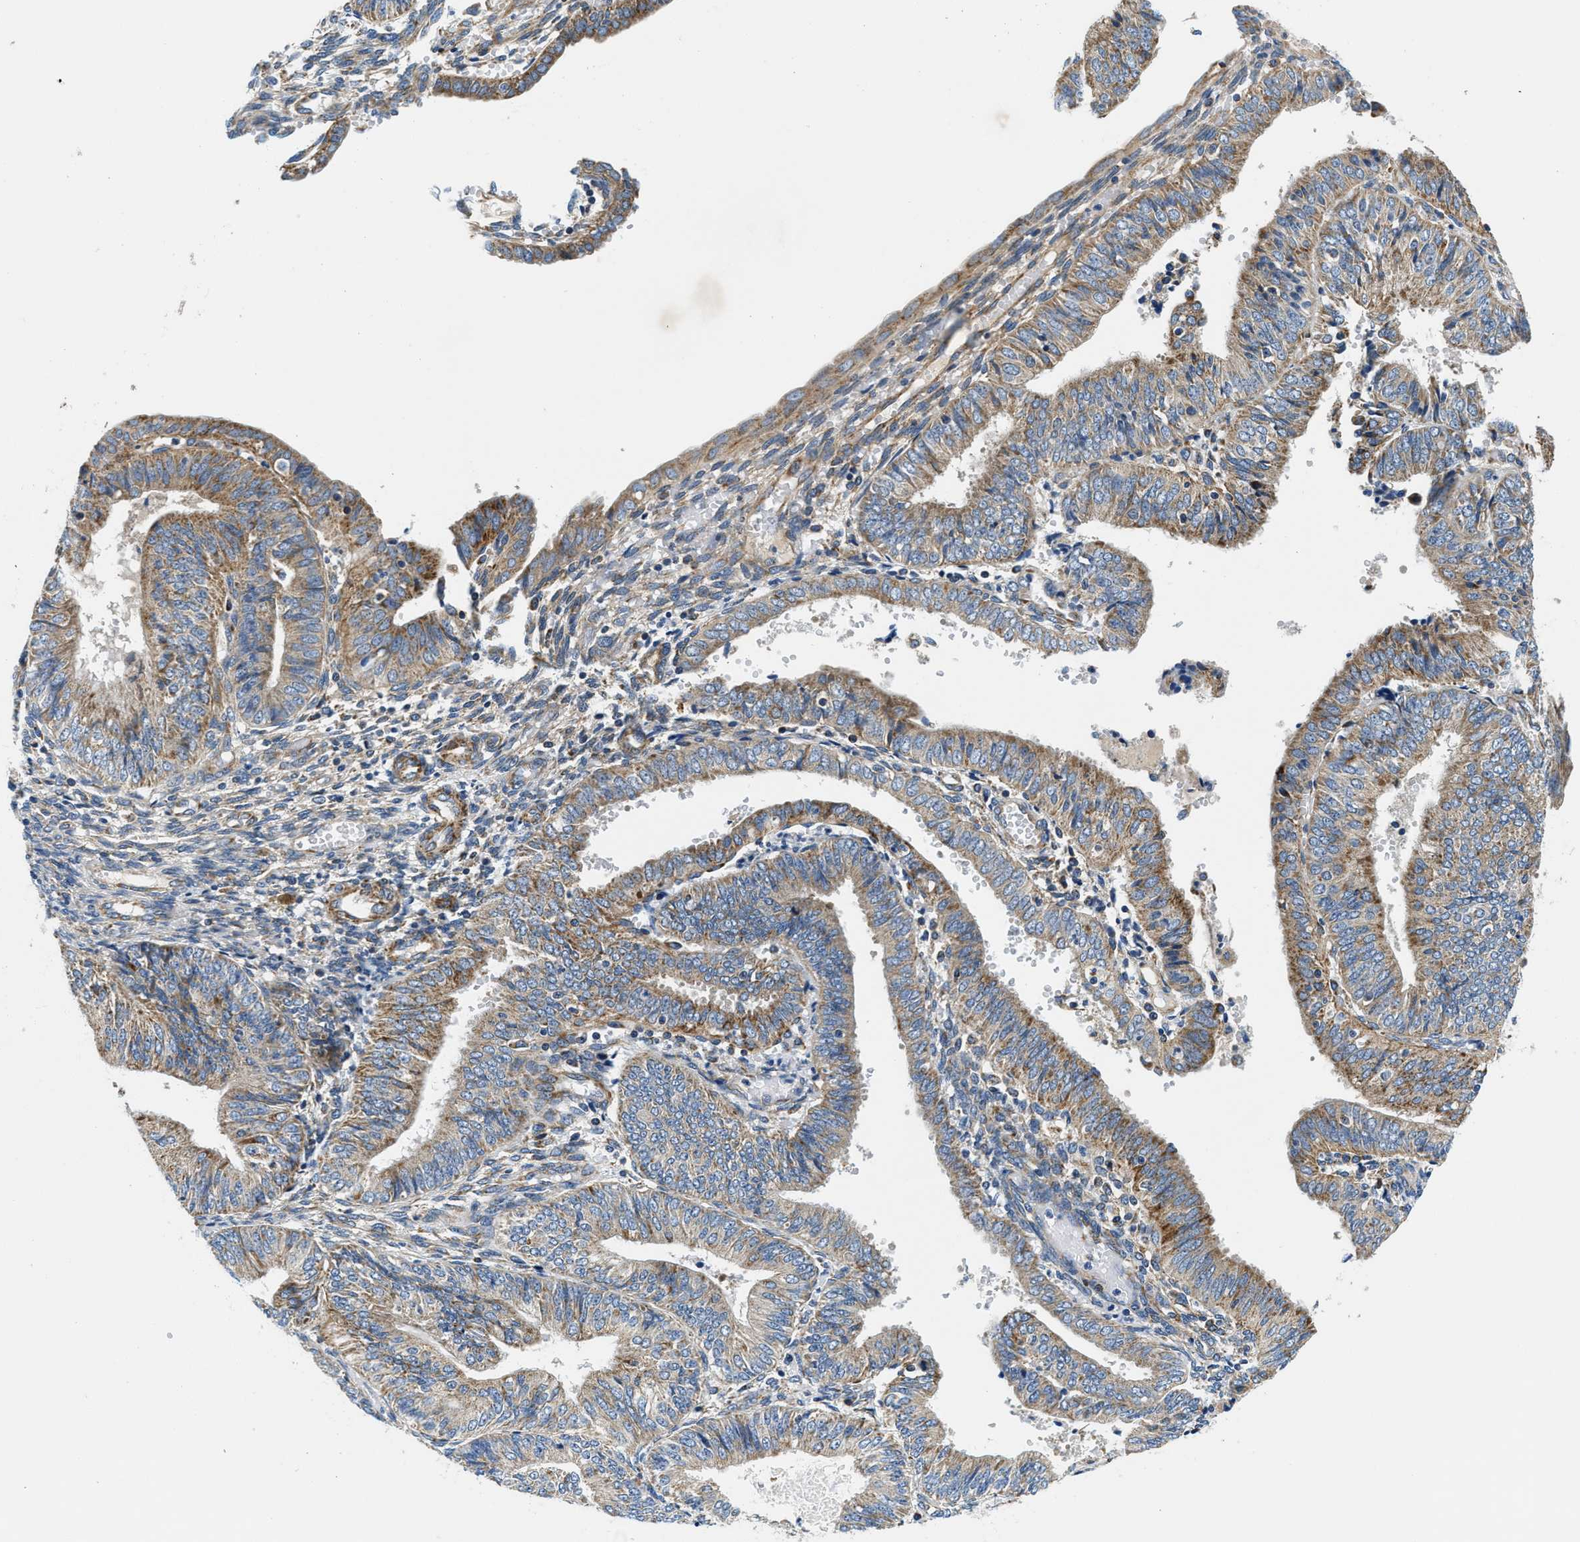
{"staining": {"intensity": "moderate", "quantity": ">75%", "location": "cytoplasmic/membranous"}, "tissue": "endometrial cancer", "cell_type": "Tumor cells", "image_type": "cancer", "snomed": [{"axis": "morphology", "description": "Adenocarcinoma, NOS"}, {"axis": "topography", "description": "Endometrium"}], "caption": "This histopathology image reveals IHC staining of adenocarcinoma (endometrial), with medium moderate cytoplasmic/membranous positivity in approximately >75% of tumor cells.", "gene": "SAMD4B", "patient": {"sex": "female", "age": 58}}